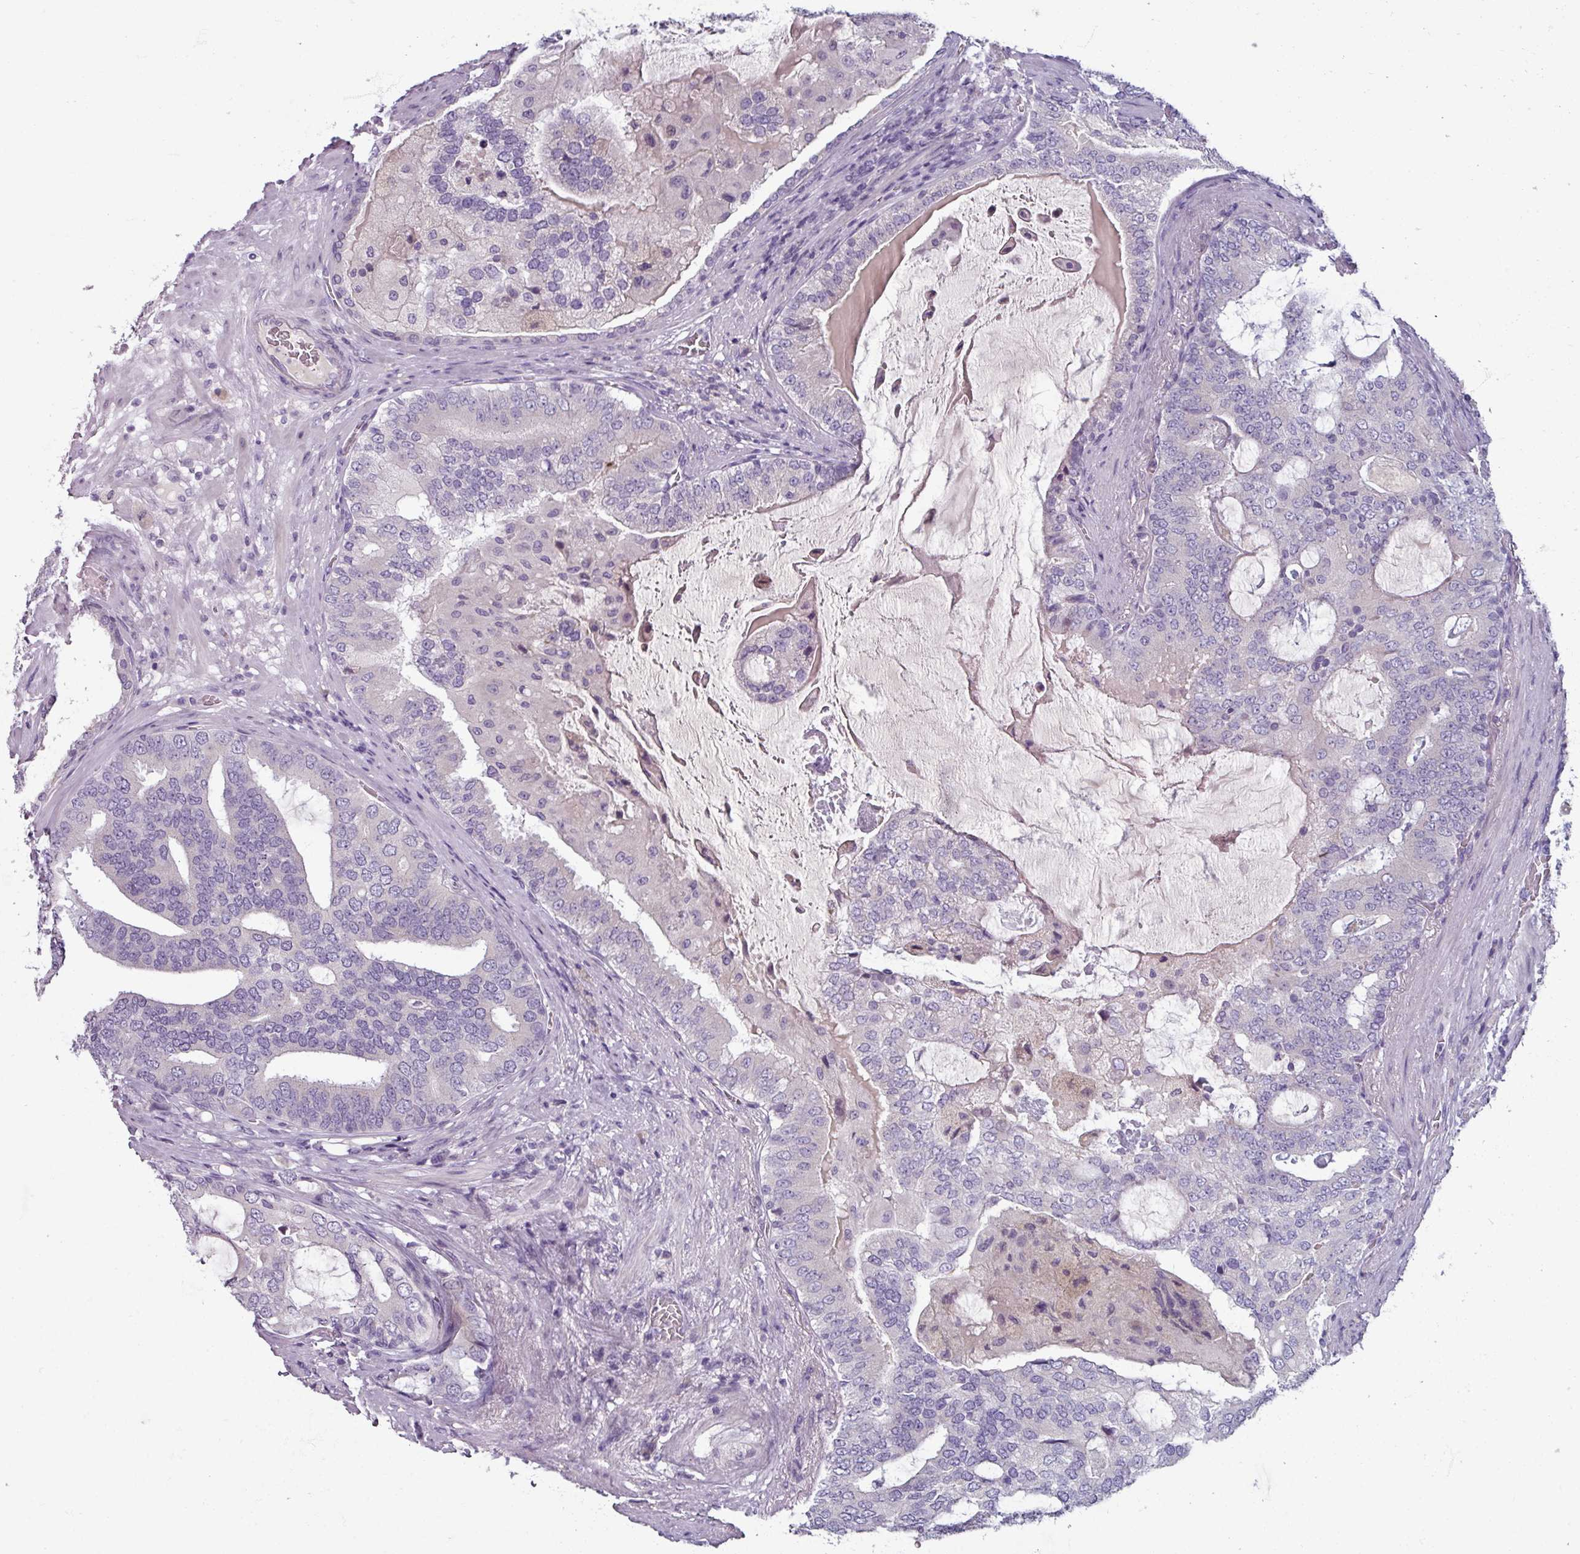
{"staining": {"intensity": "negative", "quantity": "none", "location": "none"}, "tissue": "prostate cancer", "cell_type": "Tumor cells", "image_type": "cancer", "snomed": [{"axis": "morphology", "description": "Adenocarcinoma, High grade"}, {"axis": "topography", "description": "Prostate"}], "caption": "IHC image of neoplastic tissue: human prostate cancer (adenocarcinoma (high-grade)) stained with DAB shows no significant protein staining in tumor cells. (IHC, brightfield microscopy, high magnification).", "gene": "SMIM11", "patient": {"sex": "male", "age": 55}}